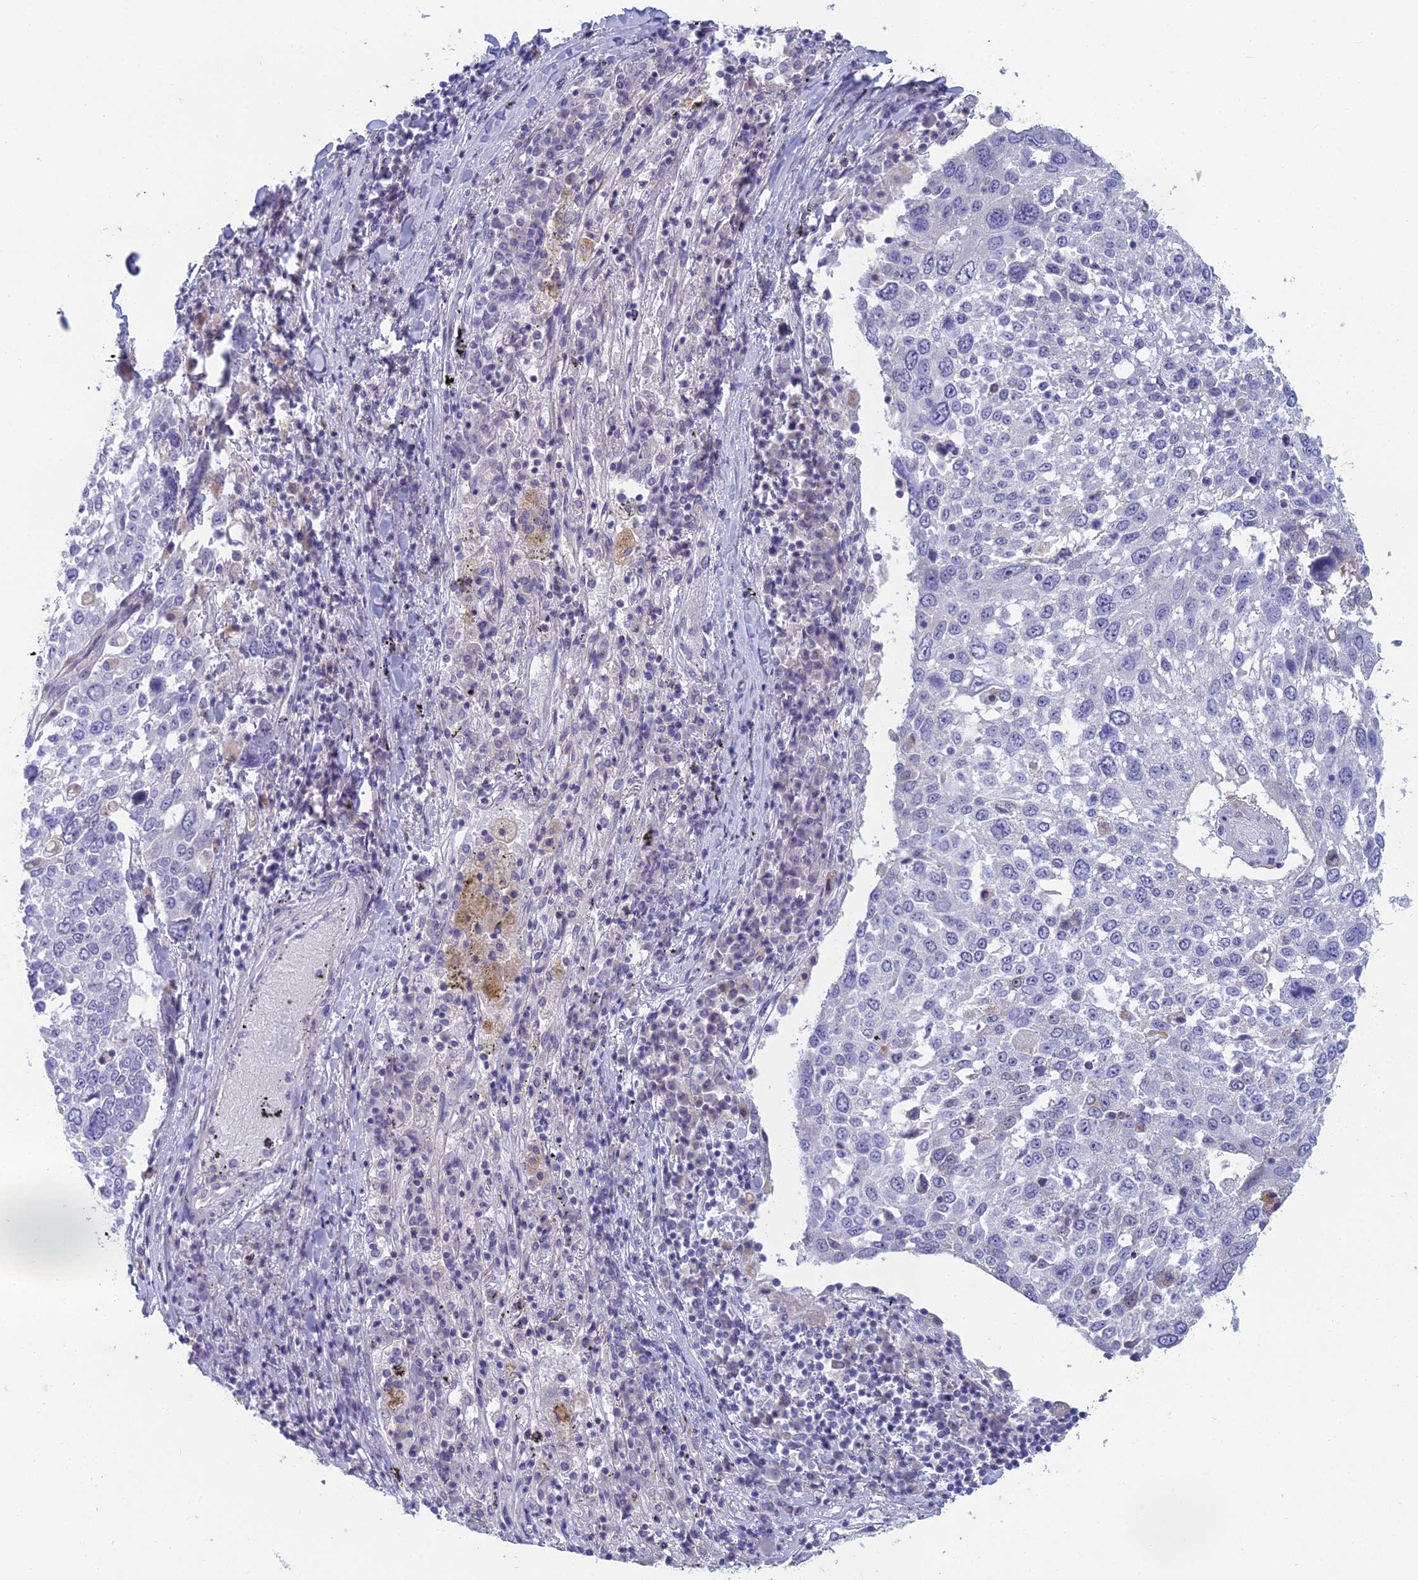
{"staining": {"intensity": "negative", "quantity": "none", "location": "none"}, "tissue": "lung cancer", "cell_type": "Tumor cells", "image_type": "cancer", "snomed": [{"axis": "morphology", "description": "Squamous cell carcinoma, NOS"}, {"axis": "topography", "description": "Lung"}], "caption": "Histopathology image shows no protein staining in tumor cells of lung cancer tissue.", "gene": "FERD3L", "patient": {"sex": "male", "age": 65}}